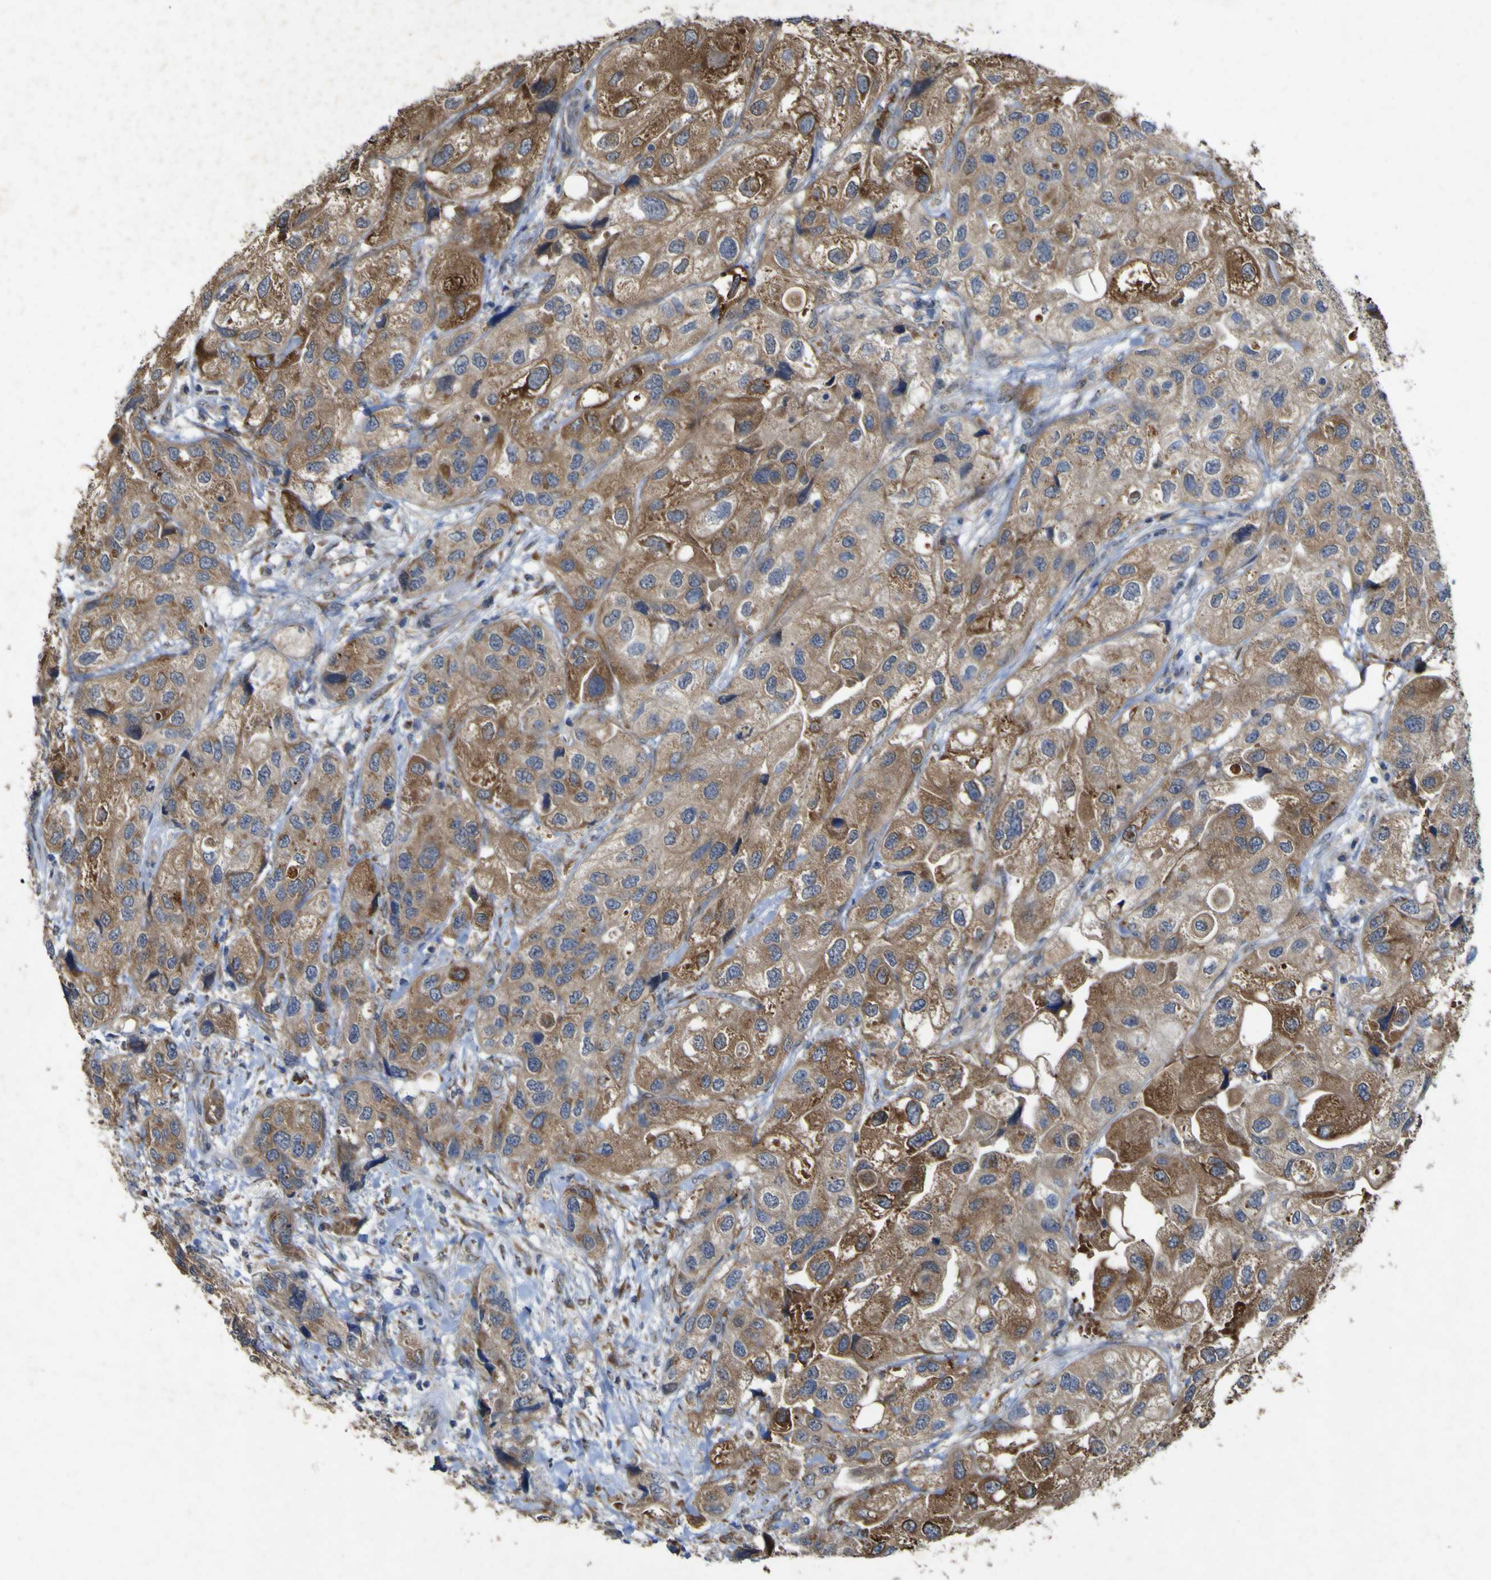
{"staining": {"intensity": "moderate", "quantity": ">75%", "location": "cytoplasmic/membranous"}, "tissue": "urothelial cancer", "cell_type": "Tumor cells", "image_type": "cancer", "snomed": [{"axis": "morphology", "description": "Urothelial carcinoma, High grade"}, {"axis": "topography", "description": "Urinary bladder"}], "caption": "Urothelial cancer stained with a brown dye demonstrates moderate cytoplasmic/membranous positive positivity in approximately >75% of tumor cells.", "gene": "IRAK2", "patient": {"sex": "female", "age": 64}}